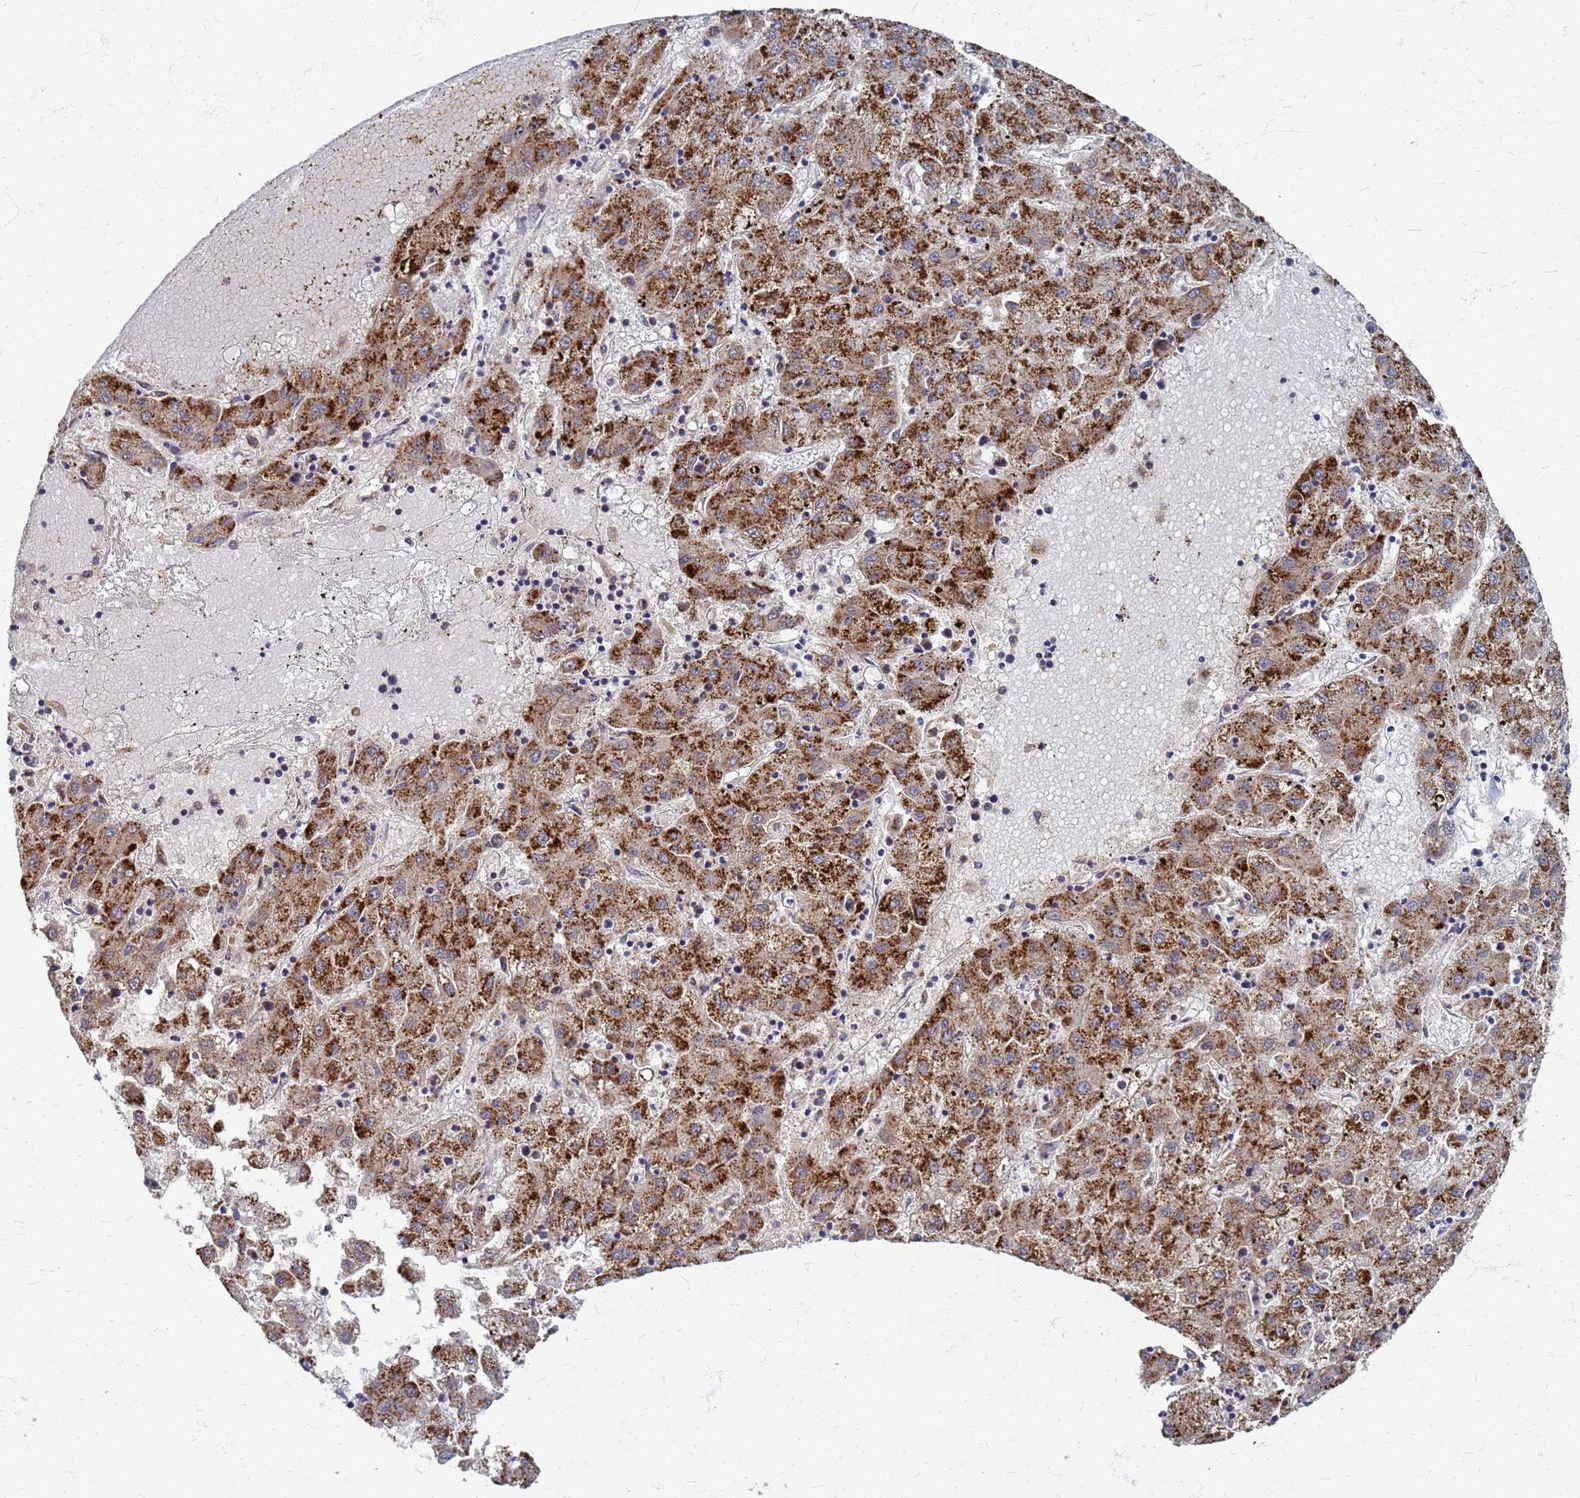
{"staining": {"intensity": "strong", "quantity": ">75%", "location": "cytoplasmic/membranous"}, "tissue": "liver cancer", "cell_type": "Tumor cells", "image_type": "cancer", "snomed": [{"axis": "morphology", "description": "Carcinoma, Hepatocellular, NOS"}, {"axis": "topography", "description": "Liver"}], "caption": "Brown immunohistochemical staining in human hepatocellular carcinoma (liver) demonstrates strong cytoplasmic/membranous positivity in about >75% of tumor cells.", "gene": "ATPAF1", "patient": {"sex": "male", "age": 72}}